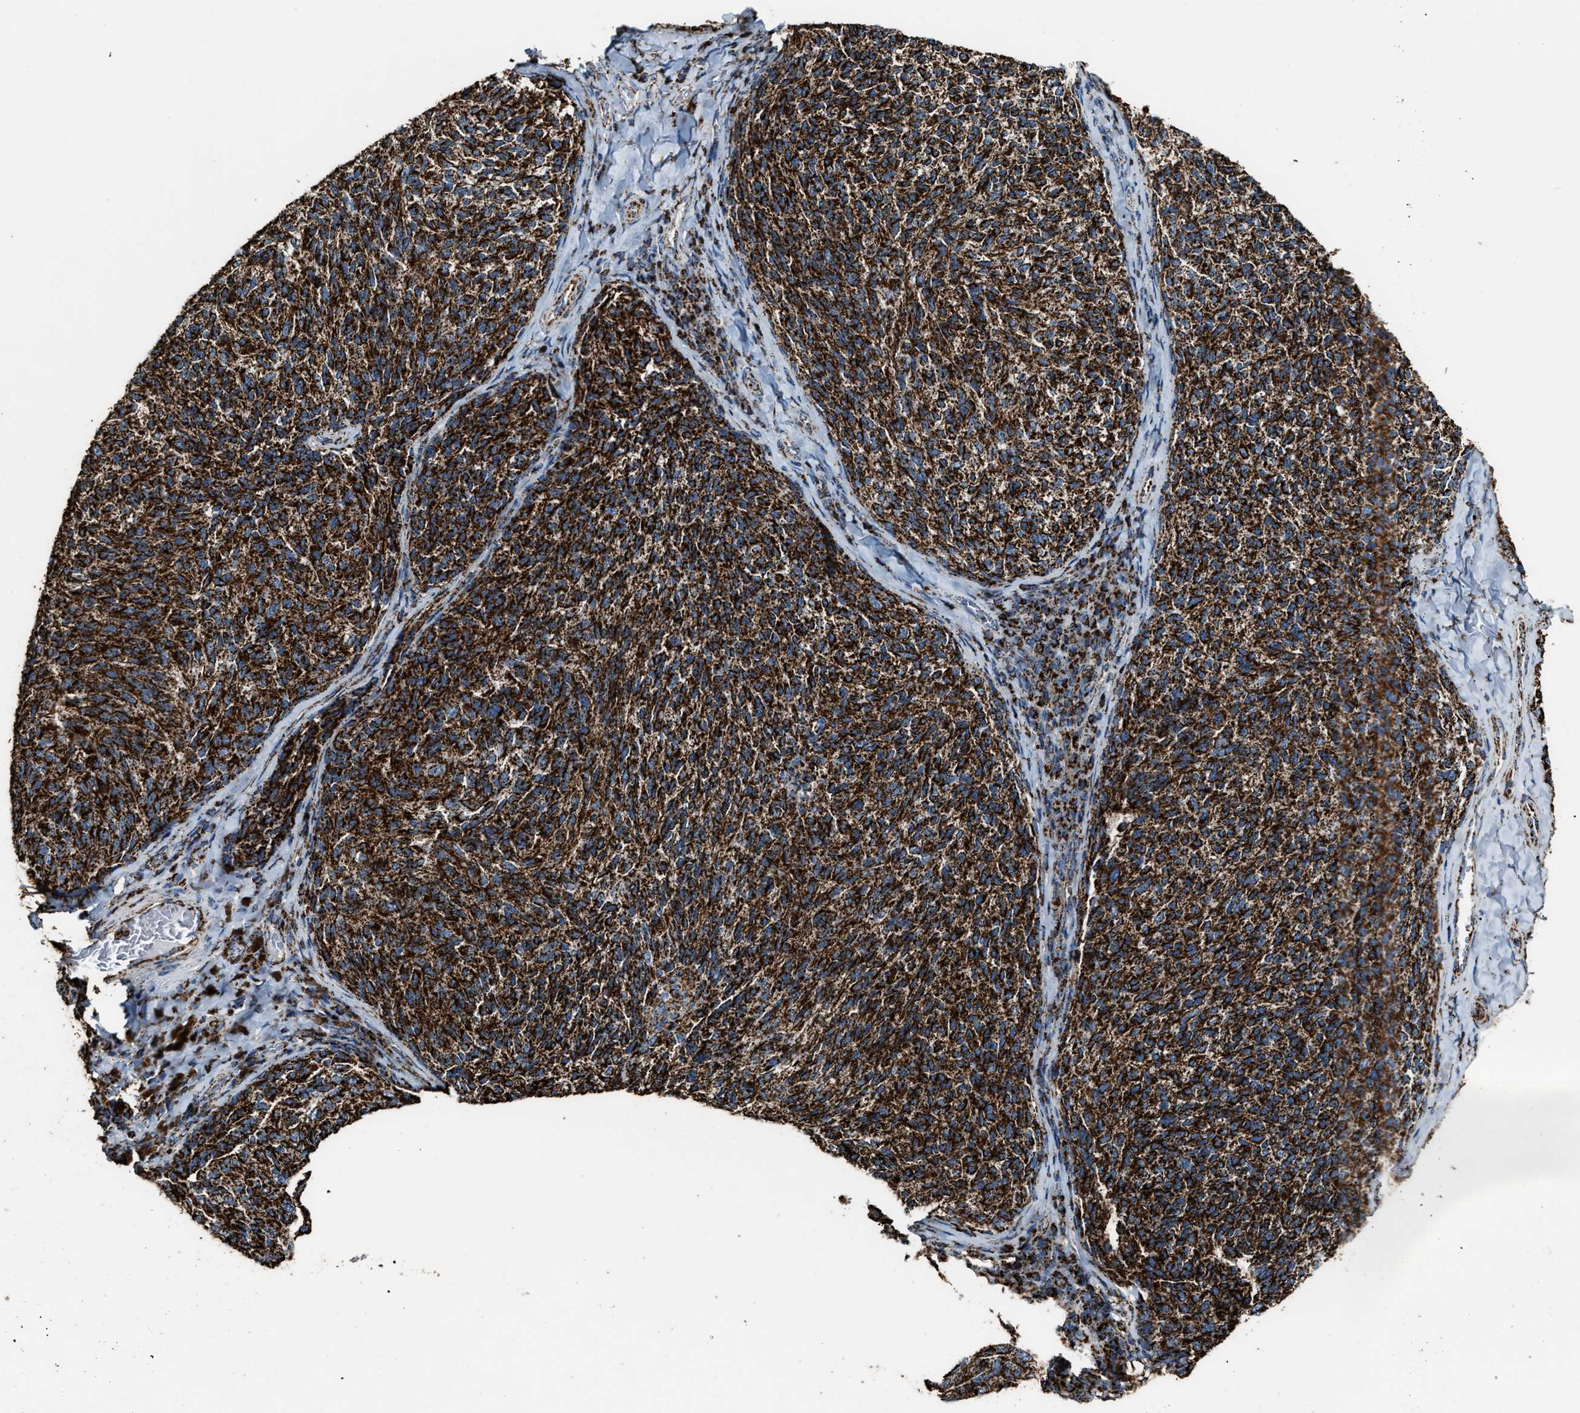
{"staining": {"intensity": "strong", "quantity": ">75%", "location": "cytoplasmic/membranous"}, "tissue": "melanoma", "cell_type": "Tumor cells", "image_type": "cancer", "snomed": [{"axis": "morphology", "description": "Malignant melanoma, NOS"}, {"axis": "topography", "description": "Skin"}], "caption": "Immunohistochemistry (DAB (3,3'-diaminobenzidine)) staining of malignant melanoma displays strong cytoplasmic/membranous protein staining in approximately >75% of tumor cells.", "gene": "MDH2", "patient": {"sex": "female", "age": 73}}